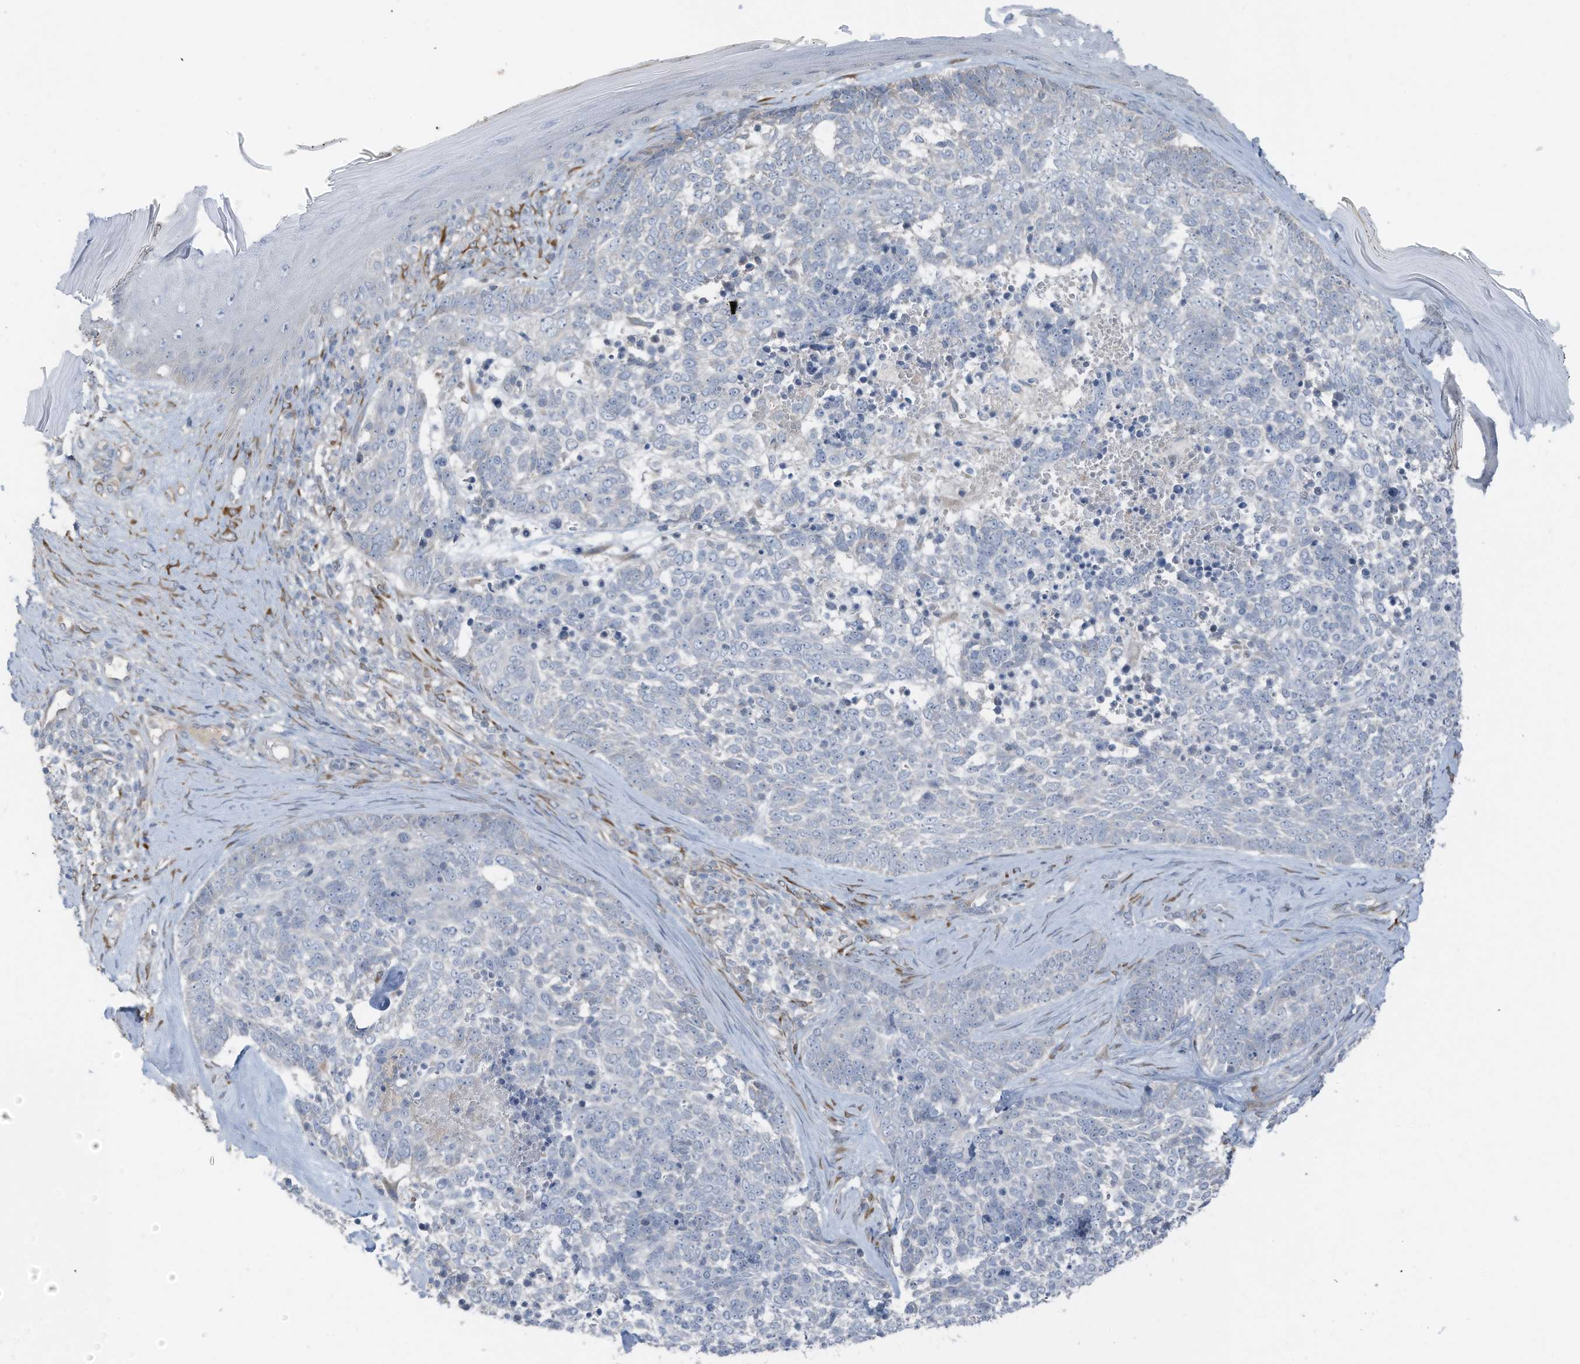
{"staining": {"intensity": "negative", "quantity": "none", "location": "none"}, "tissue": "skin cancer", "cell_type": "Tumor cells", "image_type": "cancer", "snomed": [{"axis": "morphology", "description": "Basal cell carcinoma"}, {"axis": "topography", "description": "Skin"}], "caption": "The histopathology image shows no staining of tumor cells in skin basal cell carcinoma. (DAB (3,3'-diaminobenzidine) immunohistochemistry with hematoxylin counter stain).", "gene": "ARHGEF33", "patient": {"sex": "female", "age": 81}}